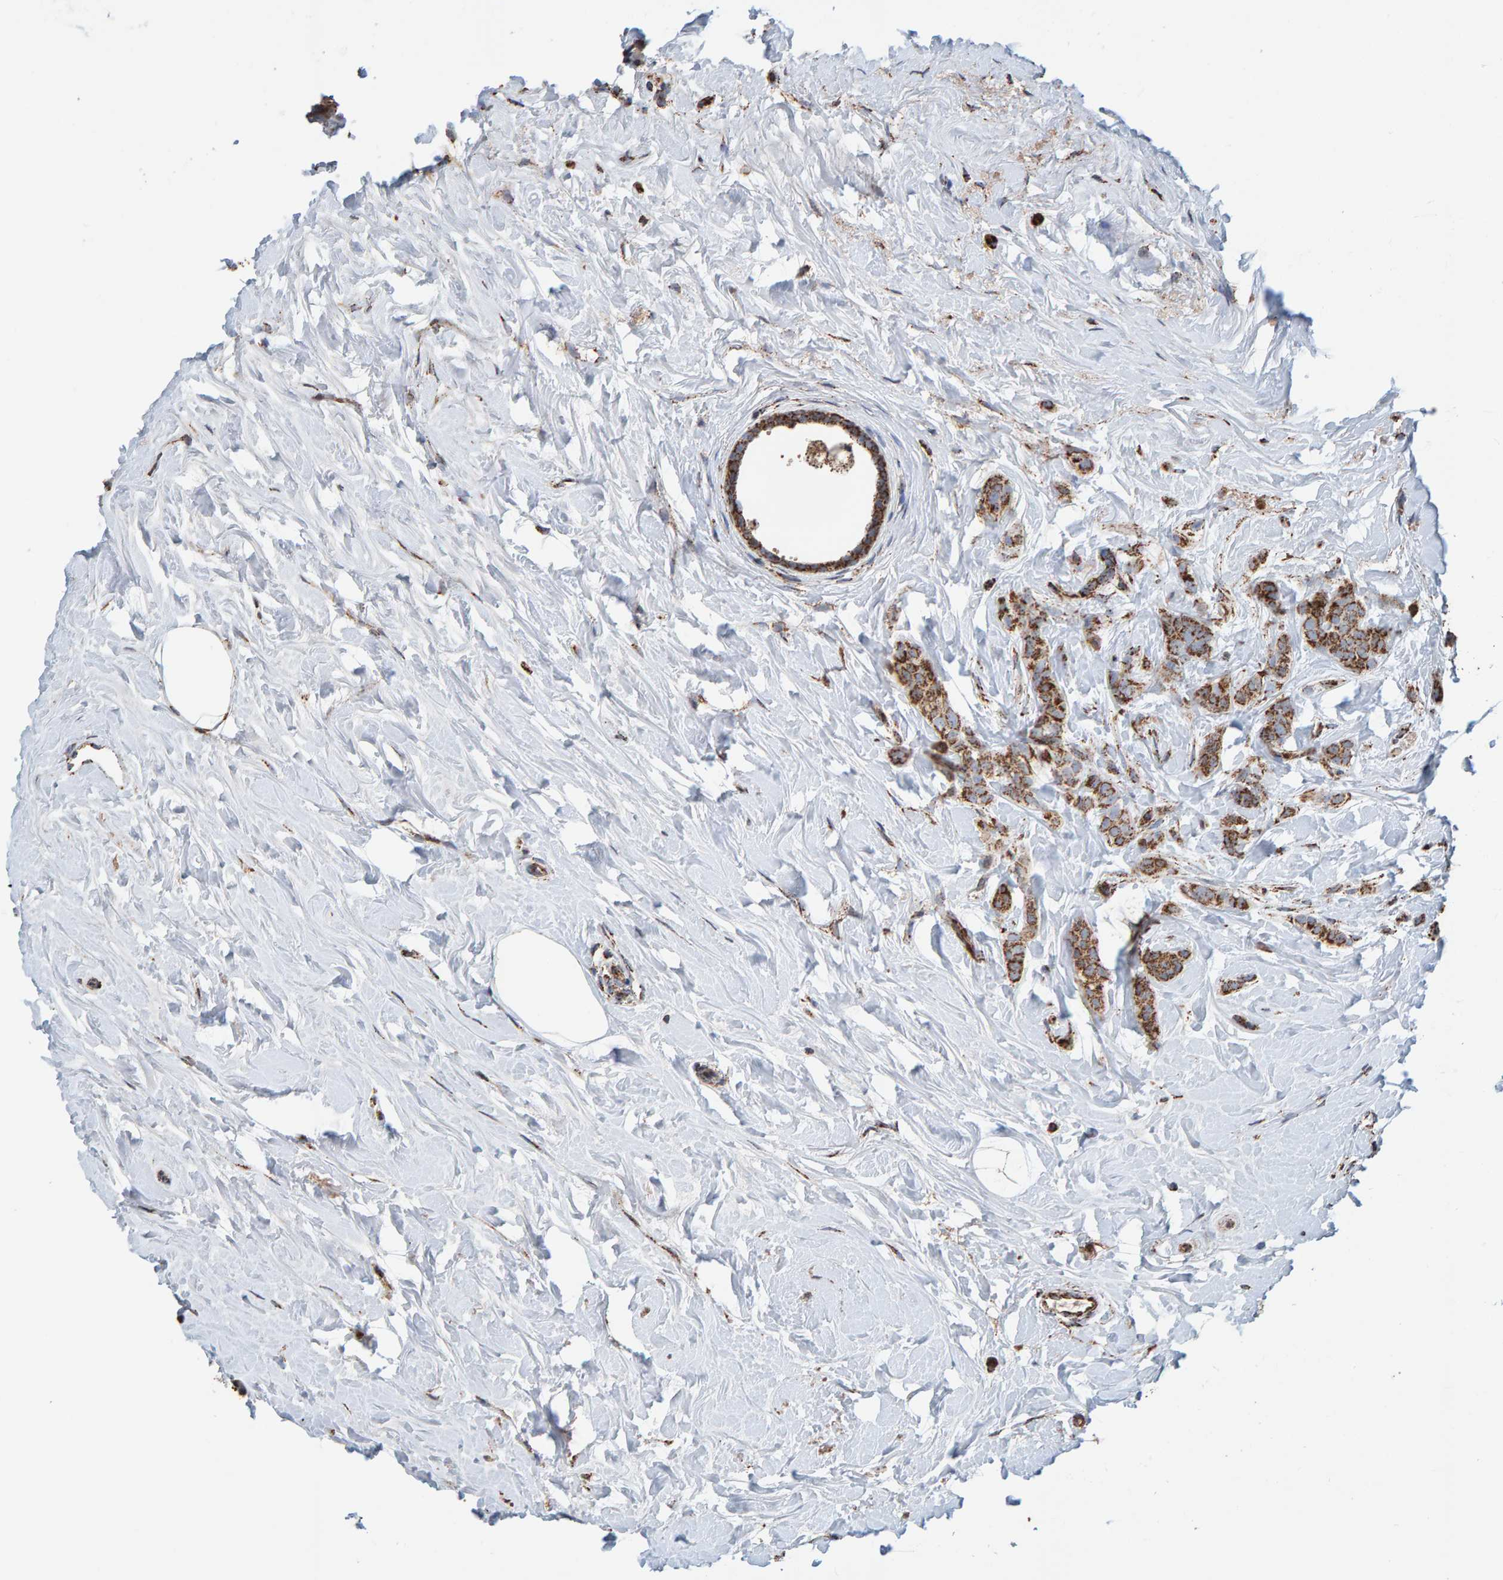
{"staining": {"intensity": "strong", "quantity": ">75%", "location": "cytoplasmic/membranous"}, "tissue": "breast cancer", "cell_type": "Tumor cells", "image_type": "cancer", "snomed": [{"axis": "morphology", "description": "Lobular carcinoma, in situ"}, {"axis": "morphology", "description": "Lobular carcinoma"}, {"axis": "topography", "description": "Breast"}], "caption": "Human breast cancer (lobular carcinoma in situ) stained with a brown dye displays strong cytoplasmic/membranous positive staining in about >75% of tumor cells.", "gene": "MRPL45", "patient": {"sex": "female", "age": 41}}